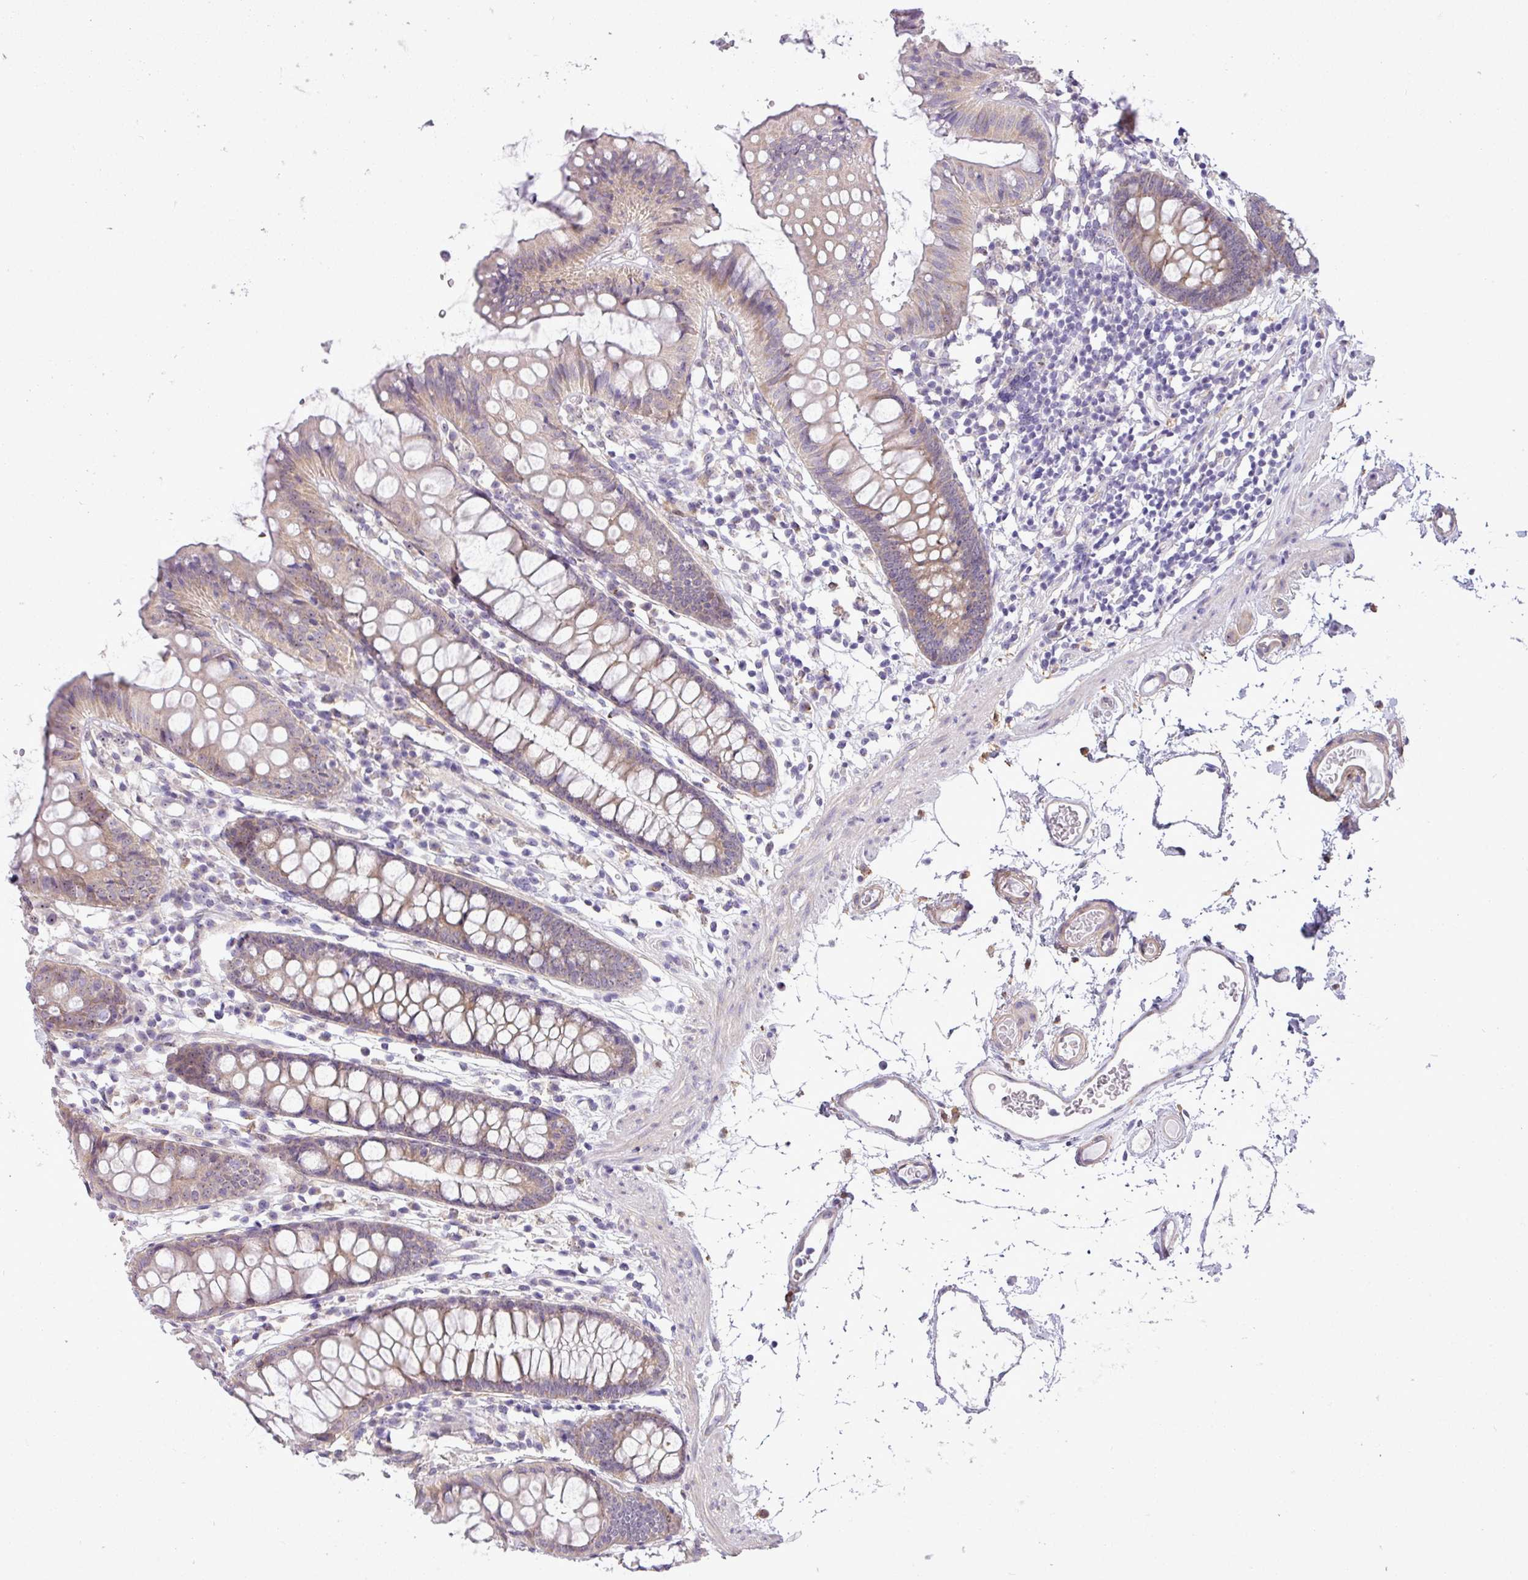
{"staining": {"intensity": "weak", "quantity": ">75%", "location": "cytoplasmic/membranous"}, "tissue": "colon", "cell_type": "Endothelial cells", "image_type": "normal", "snomed": [{"axis": "morphology", "description": "Normal tissue, NOS"}, {"axis": "topography", "description": "Colon"}], "caption": "Normal colon demonstrates weak cytoplasmic/membranous positivity in approximately >75% of endothelial cells (DAB (3,3'-diaminobenzidine) IHC, brown staining for protein, blue staining for nuclei)..", "gene": "MAK16", "patient": {"sex": "female", "age": 84}}